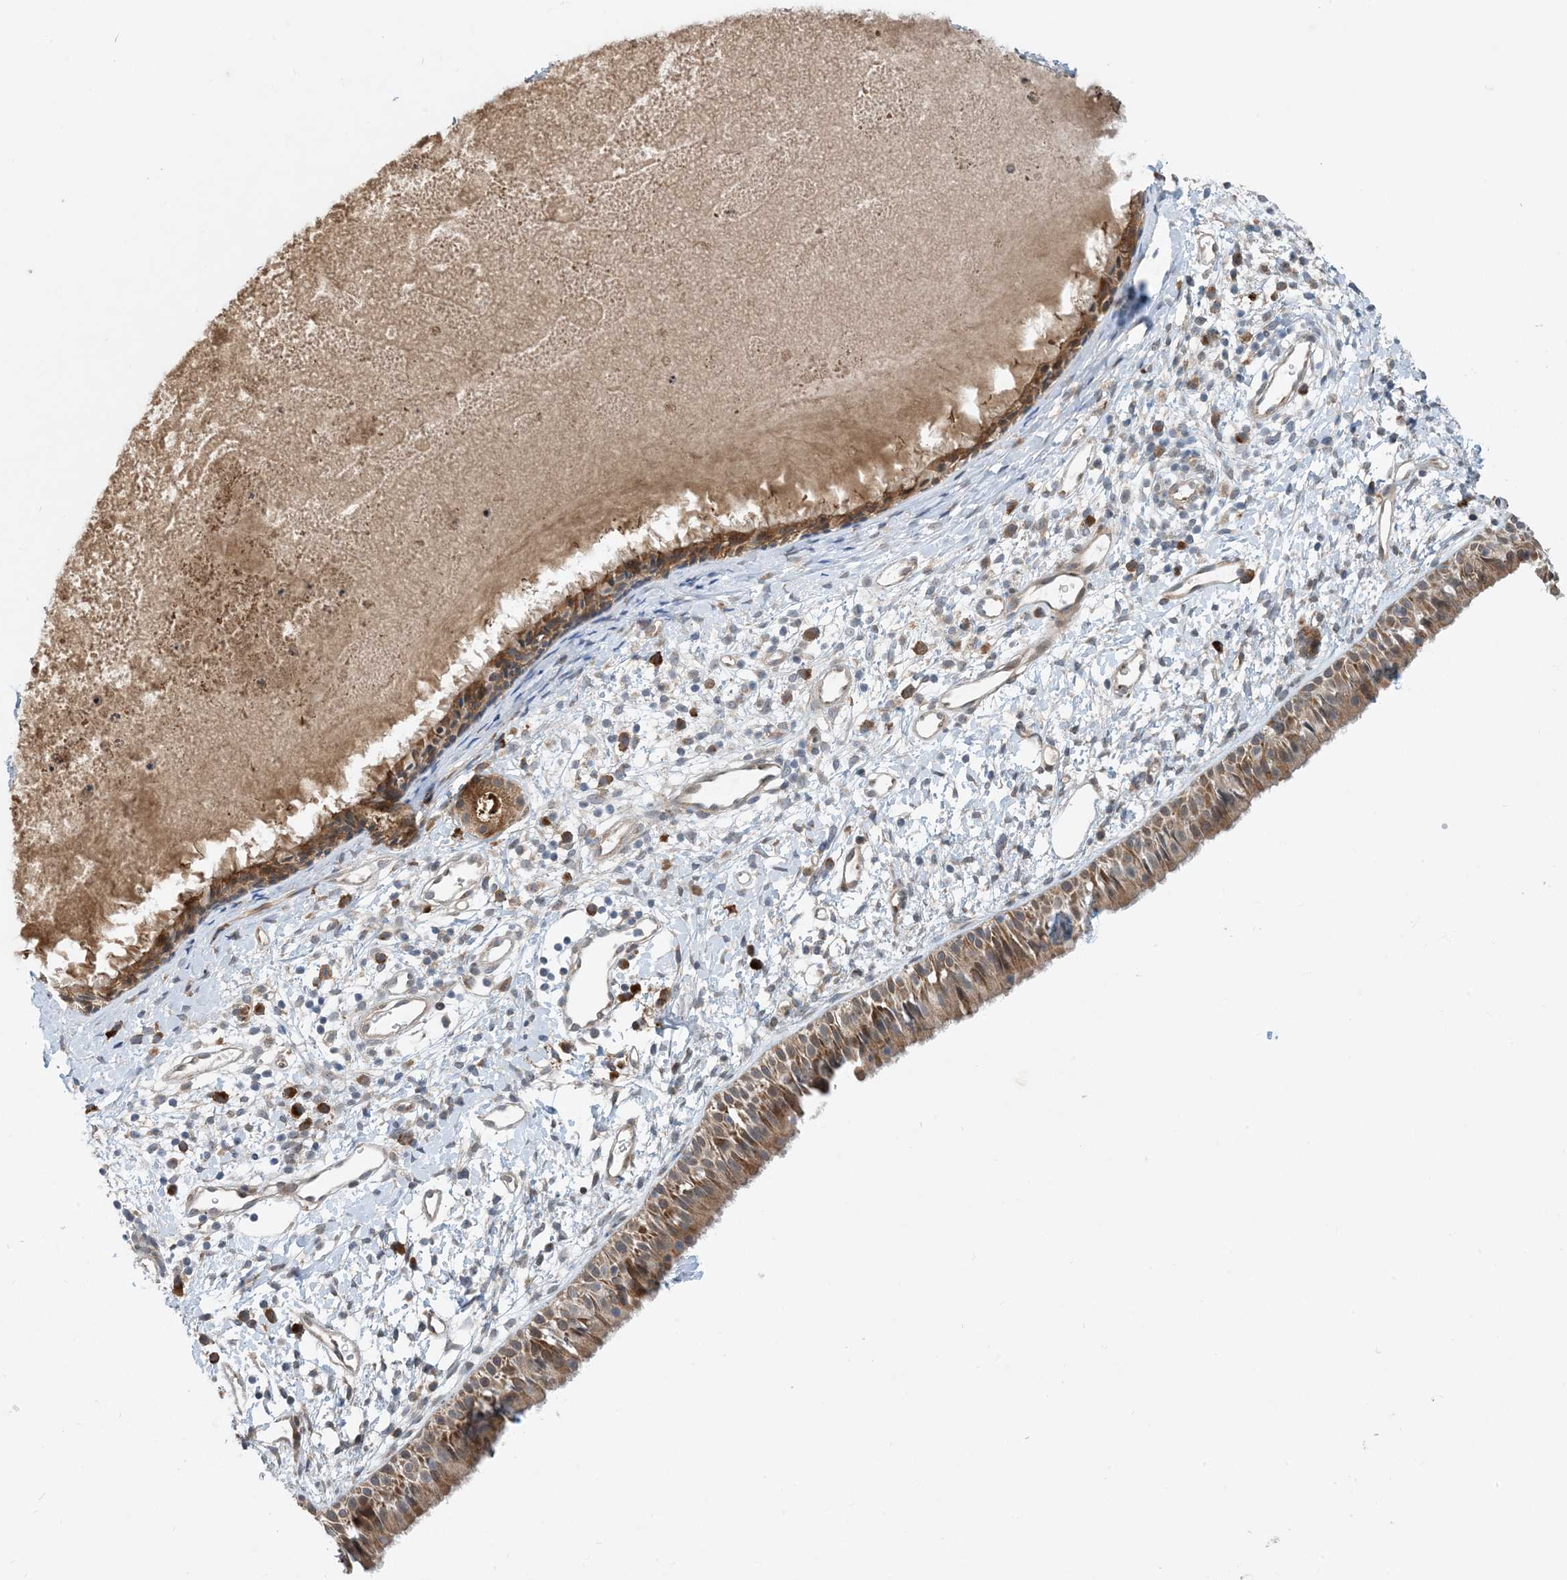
{"staining": {"intensity": "moderate", "quantity": ">75%", "location": "cytoplasmic/membranous"}, "tissue": "nasopharynx", "cell_type": "Respiratory epithelial cells", "image_type": "normal", "snomed": [{"axis": "morphology", "description": "Normal tissue, NOS"}, {"axis": "topography", "description": "Nasopharynx"}], "caption": "IHC histopathology image of unremarkable nasopharynx: human nasopharynx stained using IHC demonstrates medium levels of moderate protein expression localized specifically in the cytoplasmic/membranous of respiratory epithelial cells, appearing as a cytoplasmic/membranous brown color.", "gene": "PHOSPHO2", "patient": {"sex": "male", "age": 22}}